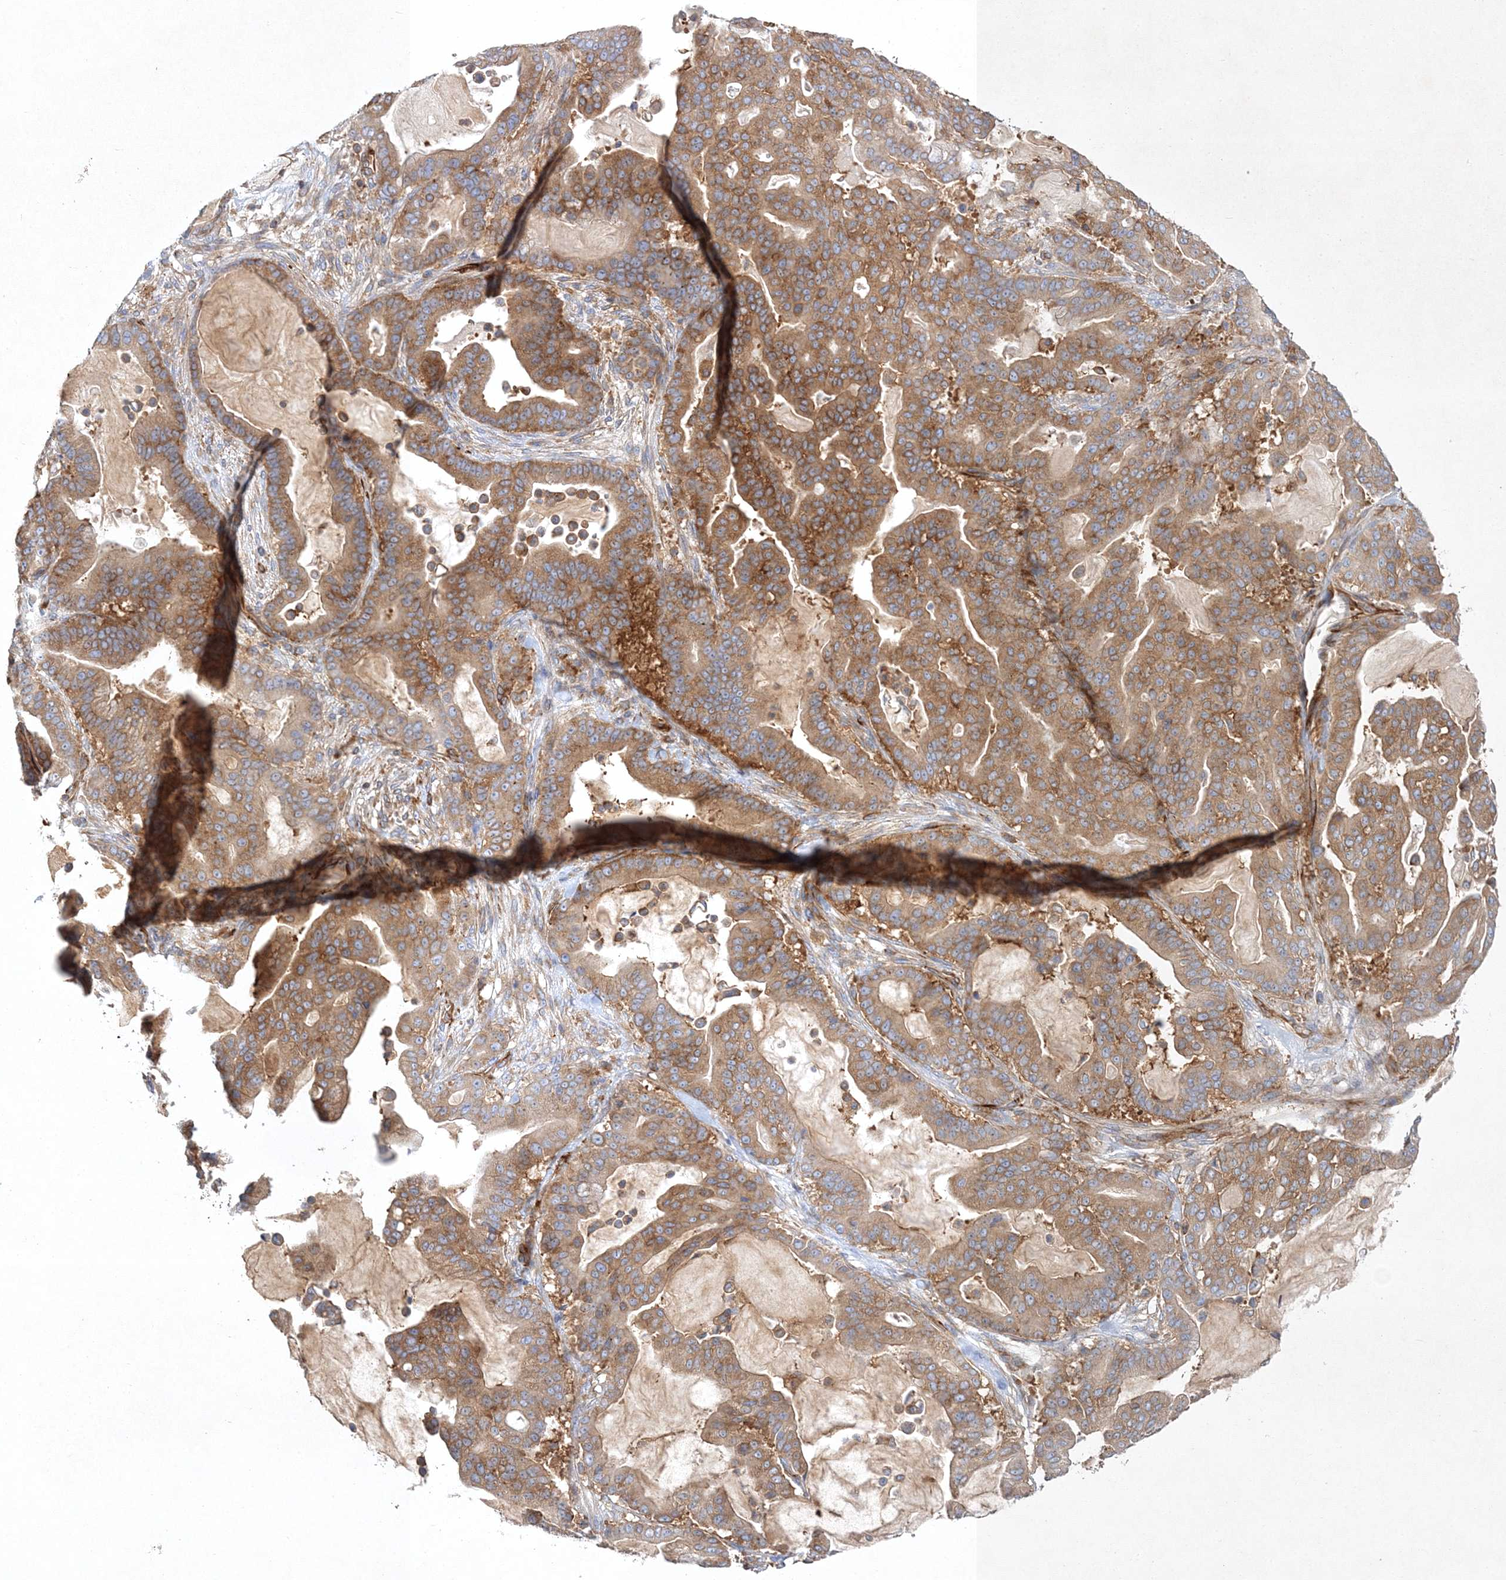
{"staining": {"intensity": "moderate", "quantity": ">75%", "location": "cytoplasmic/membranous"}, "tissue": "pancreatic cancer", "cell_type": "Tumor cells", "image_type": "cancer", "snomed": [{"axis": "morphology", "description": "Adenocarcinoma, NOS"}, {"axis": "topography", "description": "Pancreas"}], "caption": "A brown stain labels moderate cytoplasmic/membranous staining of a protein in pancreatic cancer tumor cells.", "gene": "WDR37", "patient": {"sex": "male", "age": 63}}